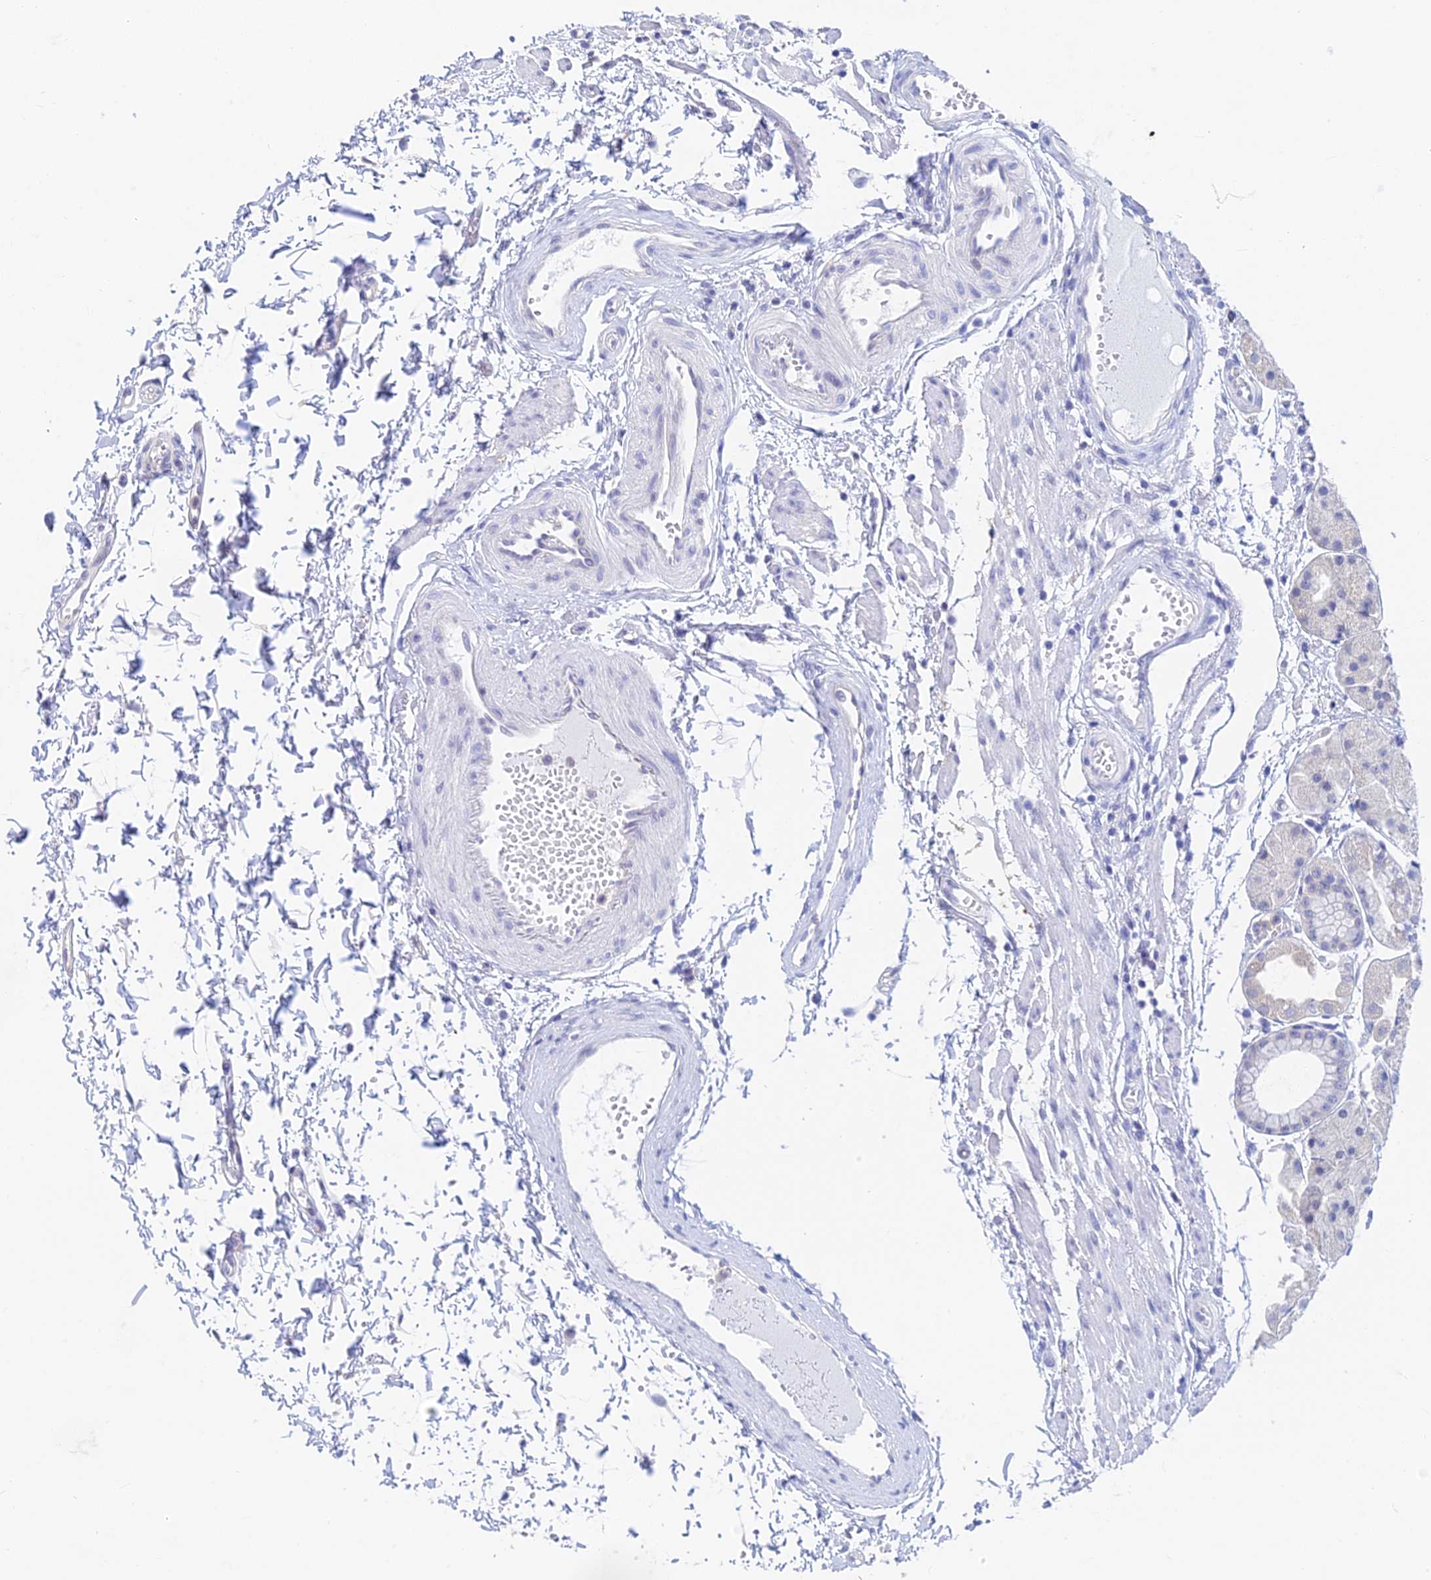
{"staining": {"intensity": "weak", "quantity": "<25%", "location": "cytoplasmic/membranous"}, "tissue": "stomach", "cell_type": "Glandular cells", "image_type": "normal", "snomed": [{"axis": "morphology", "description": "Normal tissue, NOS"}, {"axis": "topography", "description": "Stomach, upper"}], "caption": "An image of human stomach is negative for staining in glandular cells. (DAB immunohistochemistry with hematoxylin counter stain).", "gene": "B3GALT4", "patient": {"sex": "male", "age": 72}}